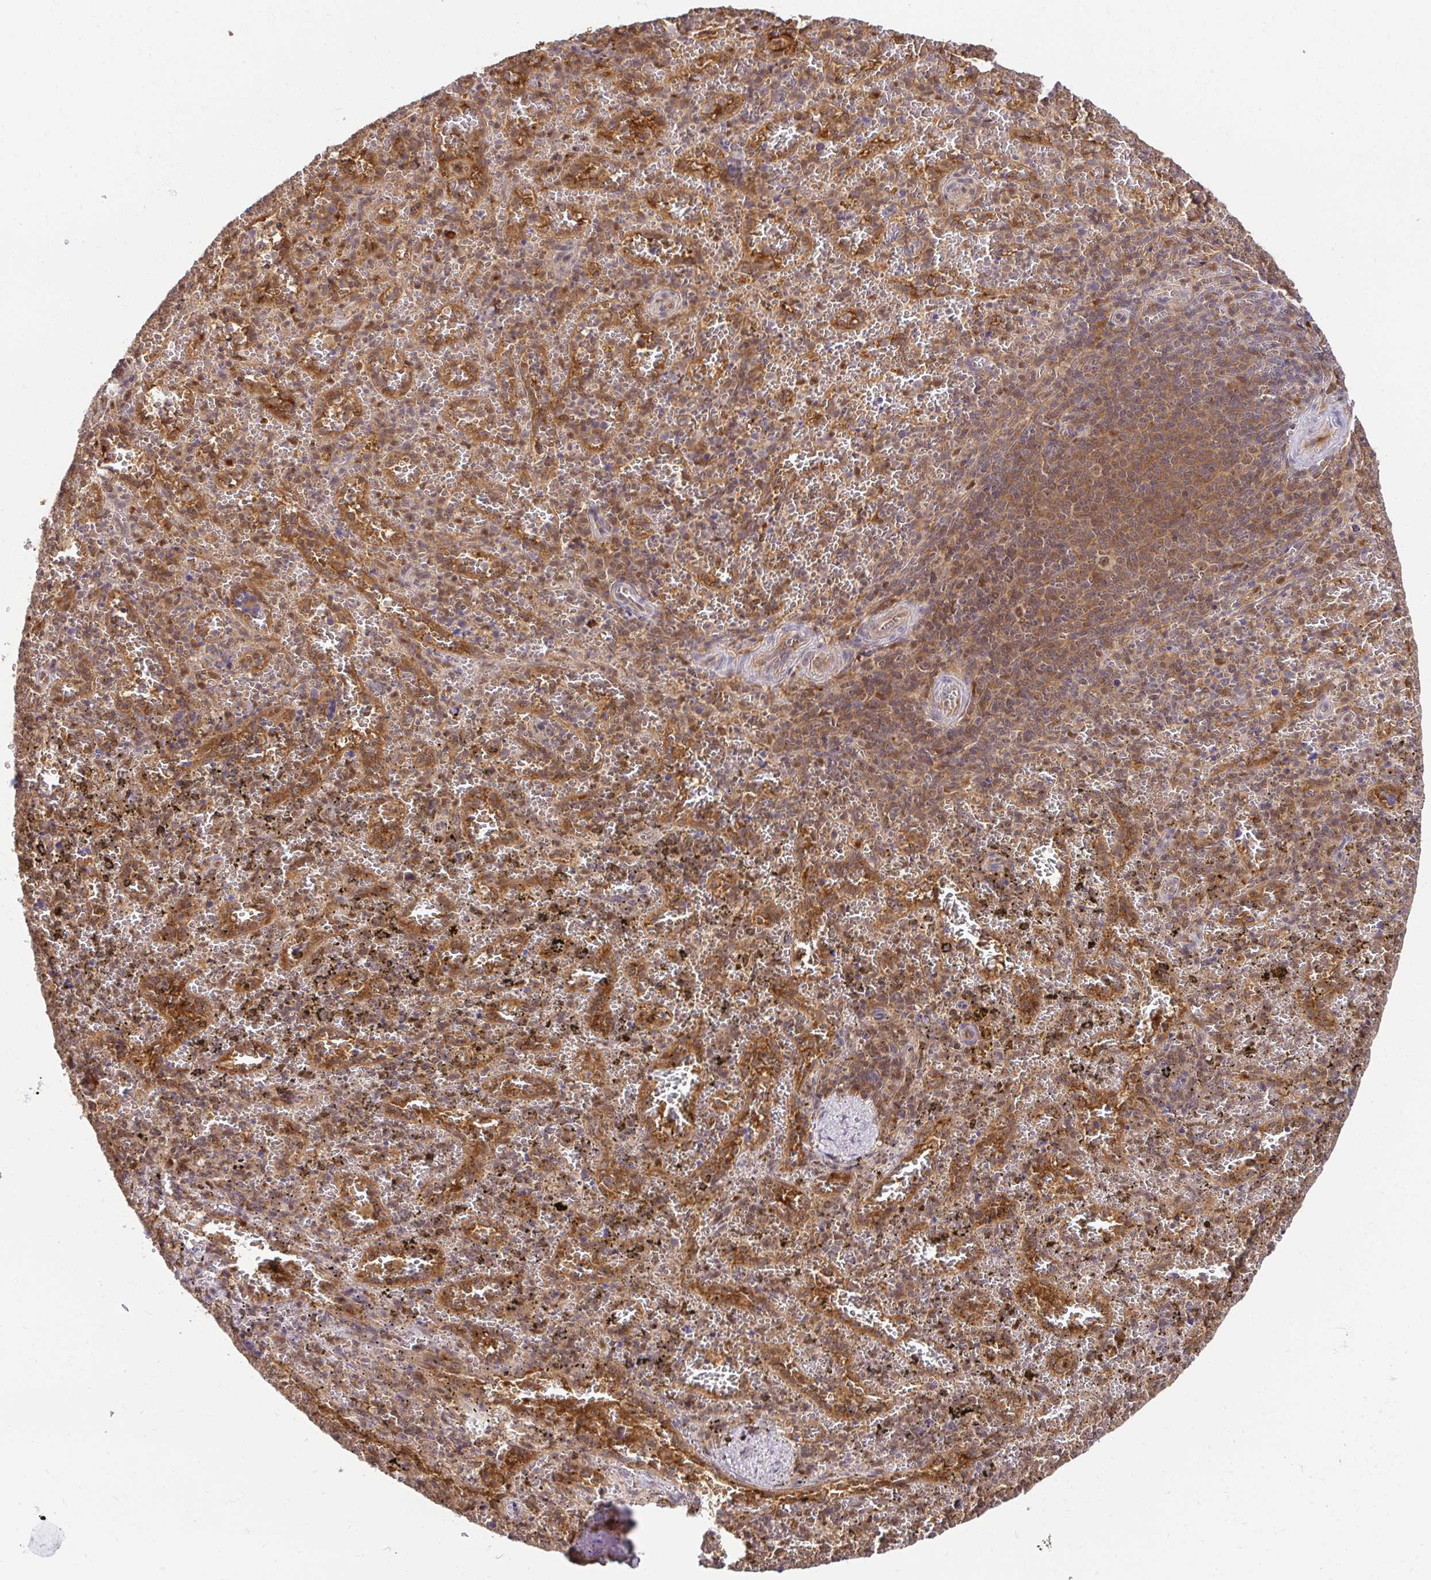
{"staining": {"intensity": "moderate", "quantity": "25%-75%", "location": "cytoplasmic/membranous,nuclear"}, "tissue": "spleen", "cell_type": "Cells in red pulp", "image_type": "normal", "snomed": [{"axis": "morphology", "description": "Normal tissue, NOS"}, {"axis": "topography", "description": "Spleen"}], "caption": "Moderate cytoplasmic/membranous,nuclear protein staining is identified in approximately 25%-75% of cells in red pulp in spleen.", "gene": "PSMA4", "patient": {"sex": "female", "age": 50}}